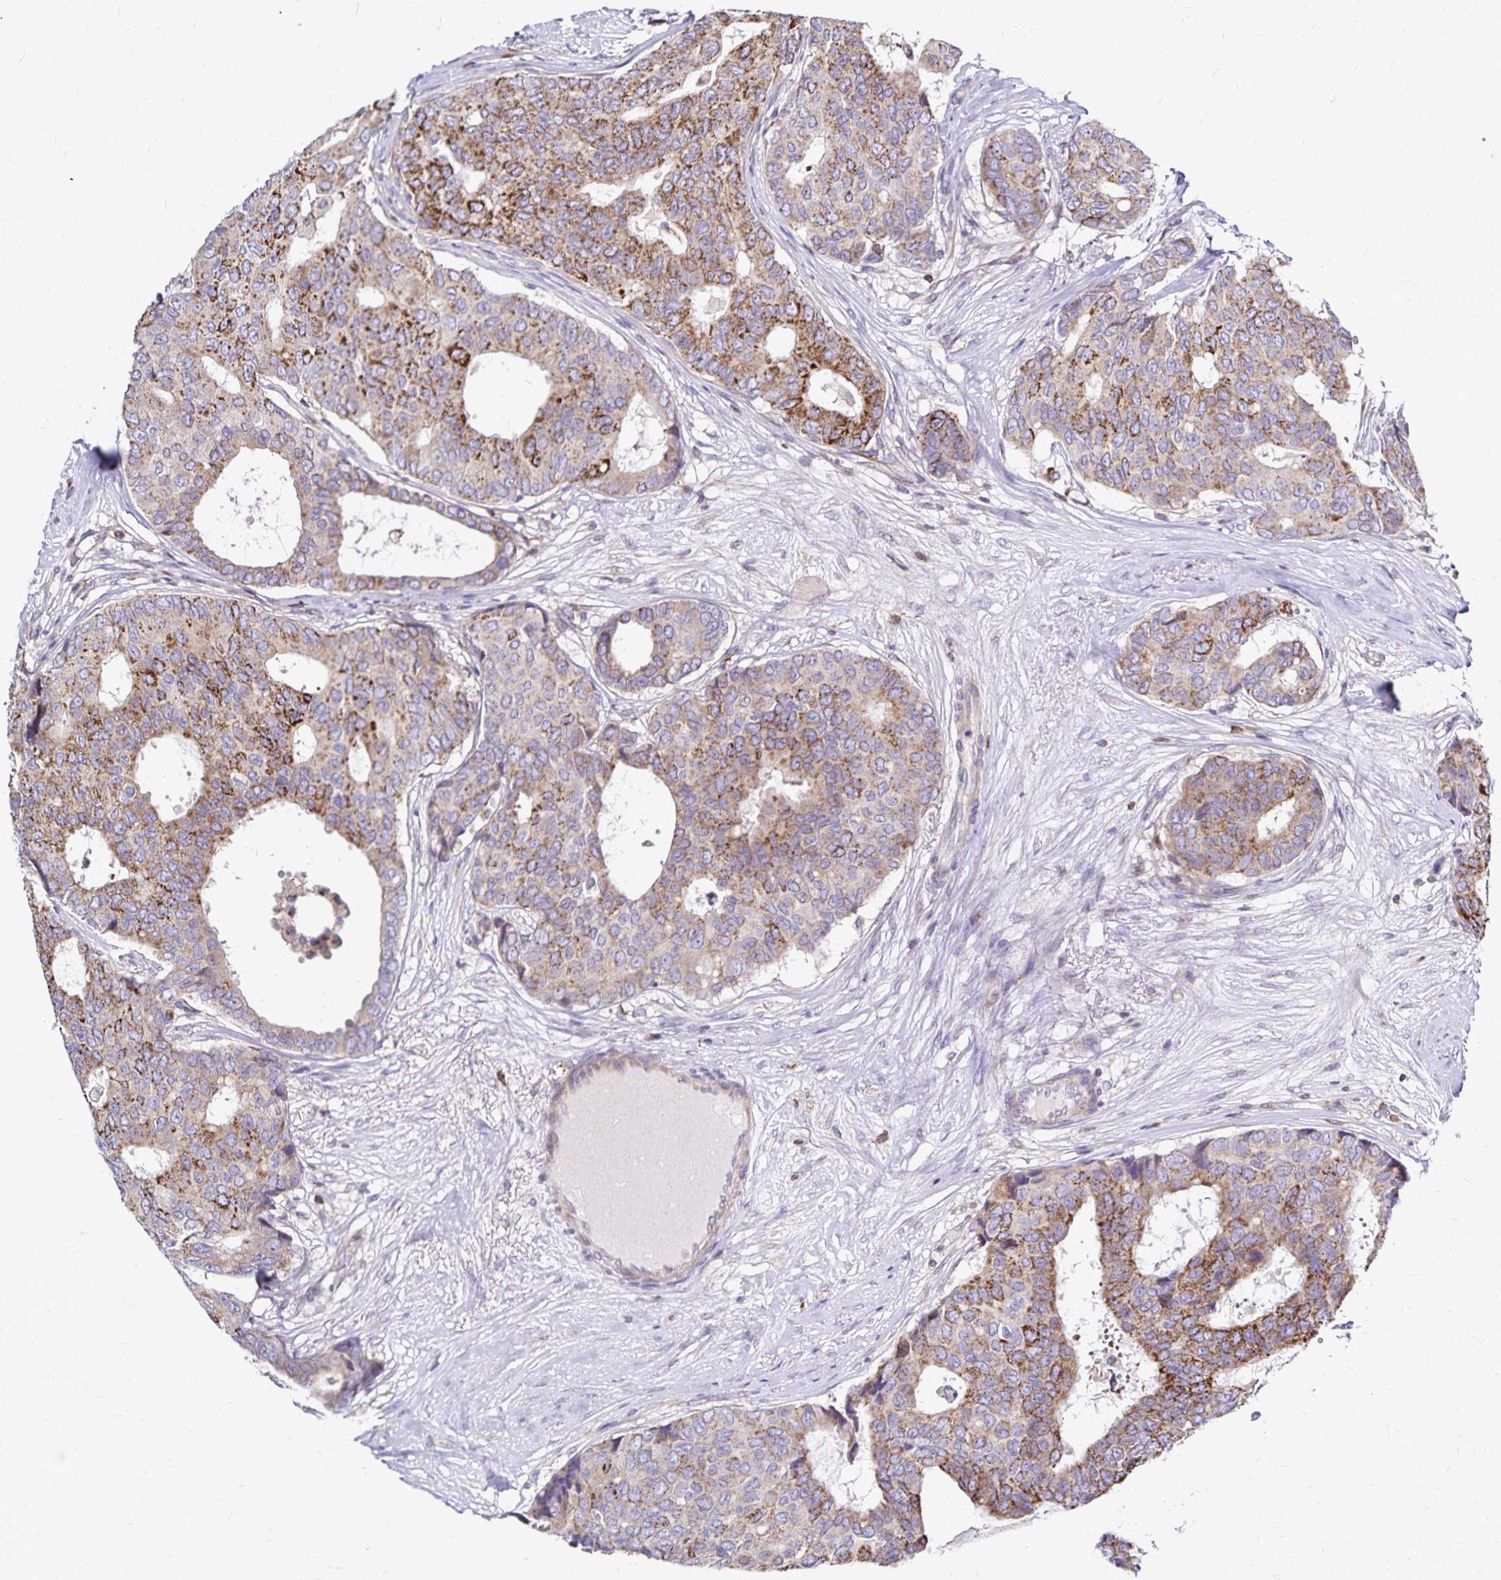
{"staining": {"intensity": "moderate", "quantity": ">75%", "location": "cytoplasmic/membranous"}, "tissue": "breast cancer", "cell_type": "Tumor cells", "image_type": "cancer", "snomed": [{"axis": "morphology", "description": "Duct carcinoma"}, {"axis": "topography", "description": "Breast"}], "caption": "Immunohistochemical staining of human breast infiltrating ductal carcinoma displays moderate cytoplasmic/membranous protein staining in about >75% of tumor cells.", "gene": "NAGPA", "patient": {"sex": "female", "age": 75}}